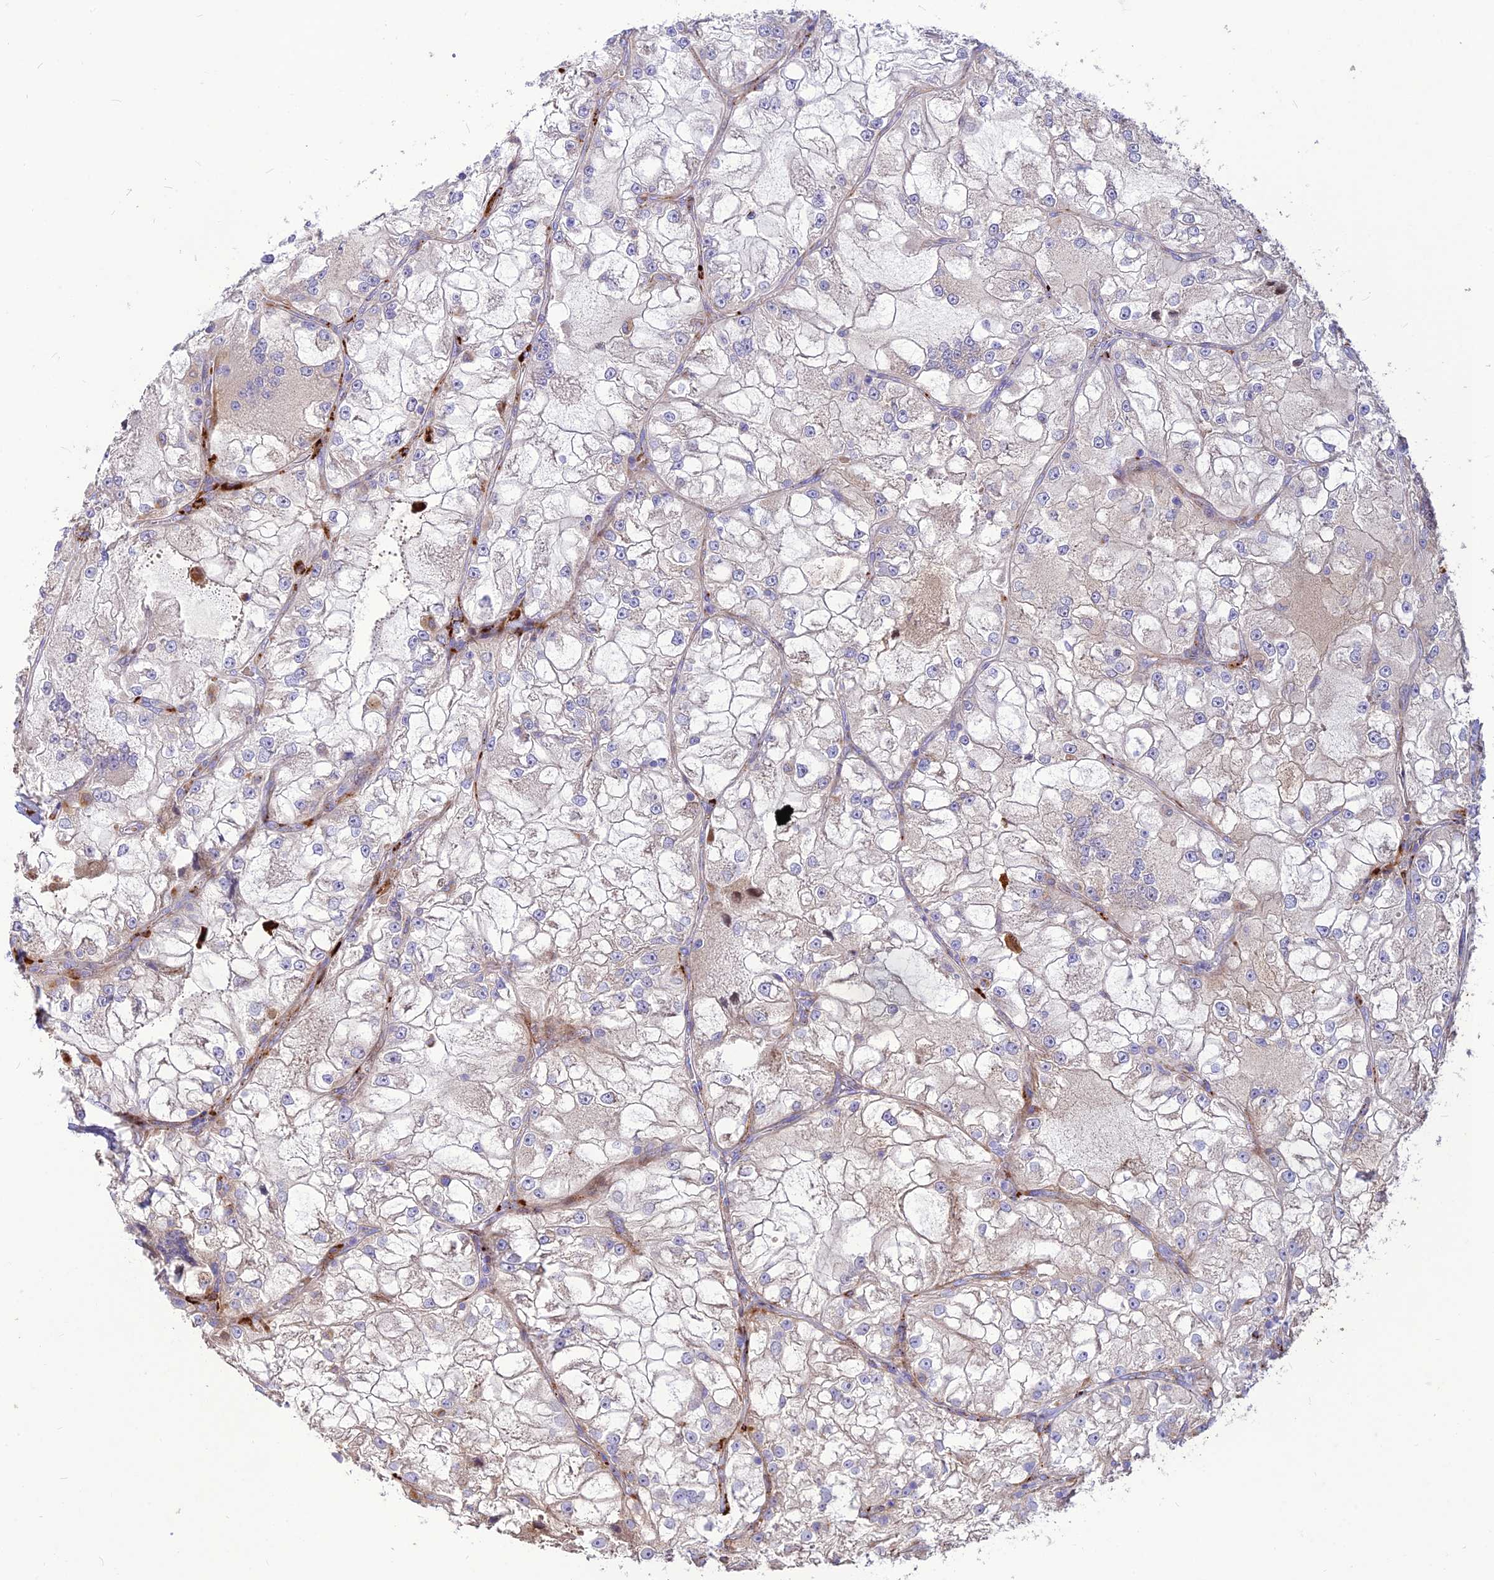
{"staining": {"intensity": "weak", "quantity": "<25%", "location": "cytoplasmic/membranous"}, "tissue": "renal cancer", "cell_type": "Tumor cells", "image_type": "cancer", "snomed": [{"axis": "morphology", "description": "Adenocarcinoma, NOS"}, {"axis": "topography", "description": "Kidney"}], "caption": "Renal adenocarcinoma stained for a protein using immunohistochemistry (IHC) exhibits no staining tumor cells.", "gene": "RIMOC1", "patient": {"sex": "female", "age": 72}}